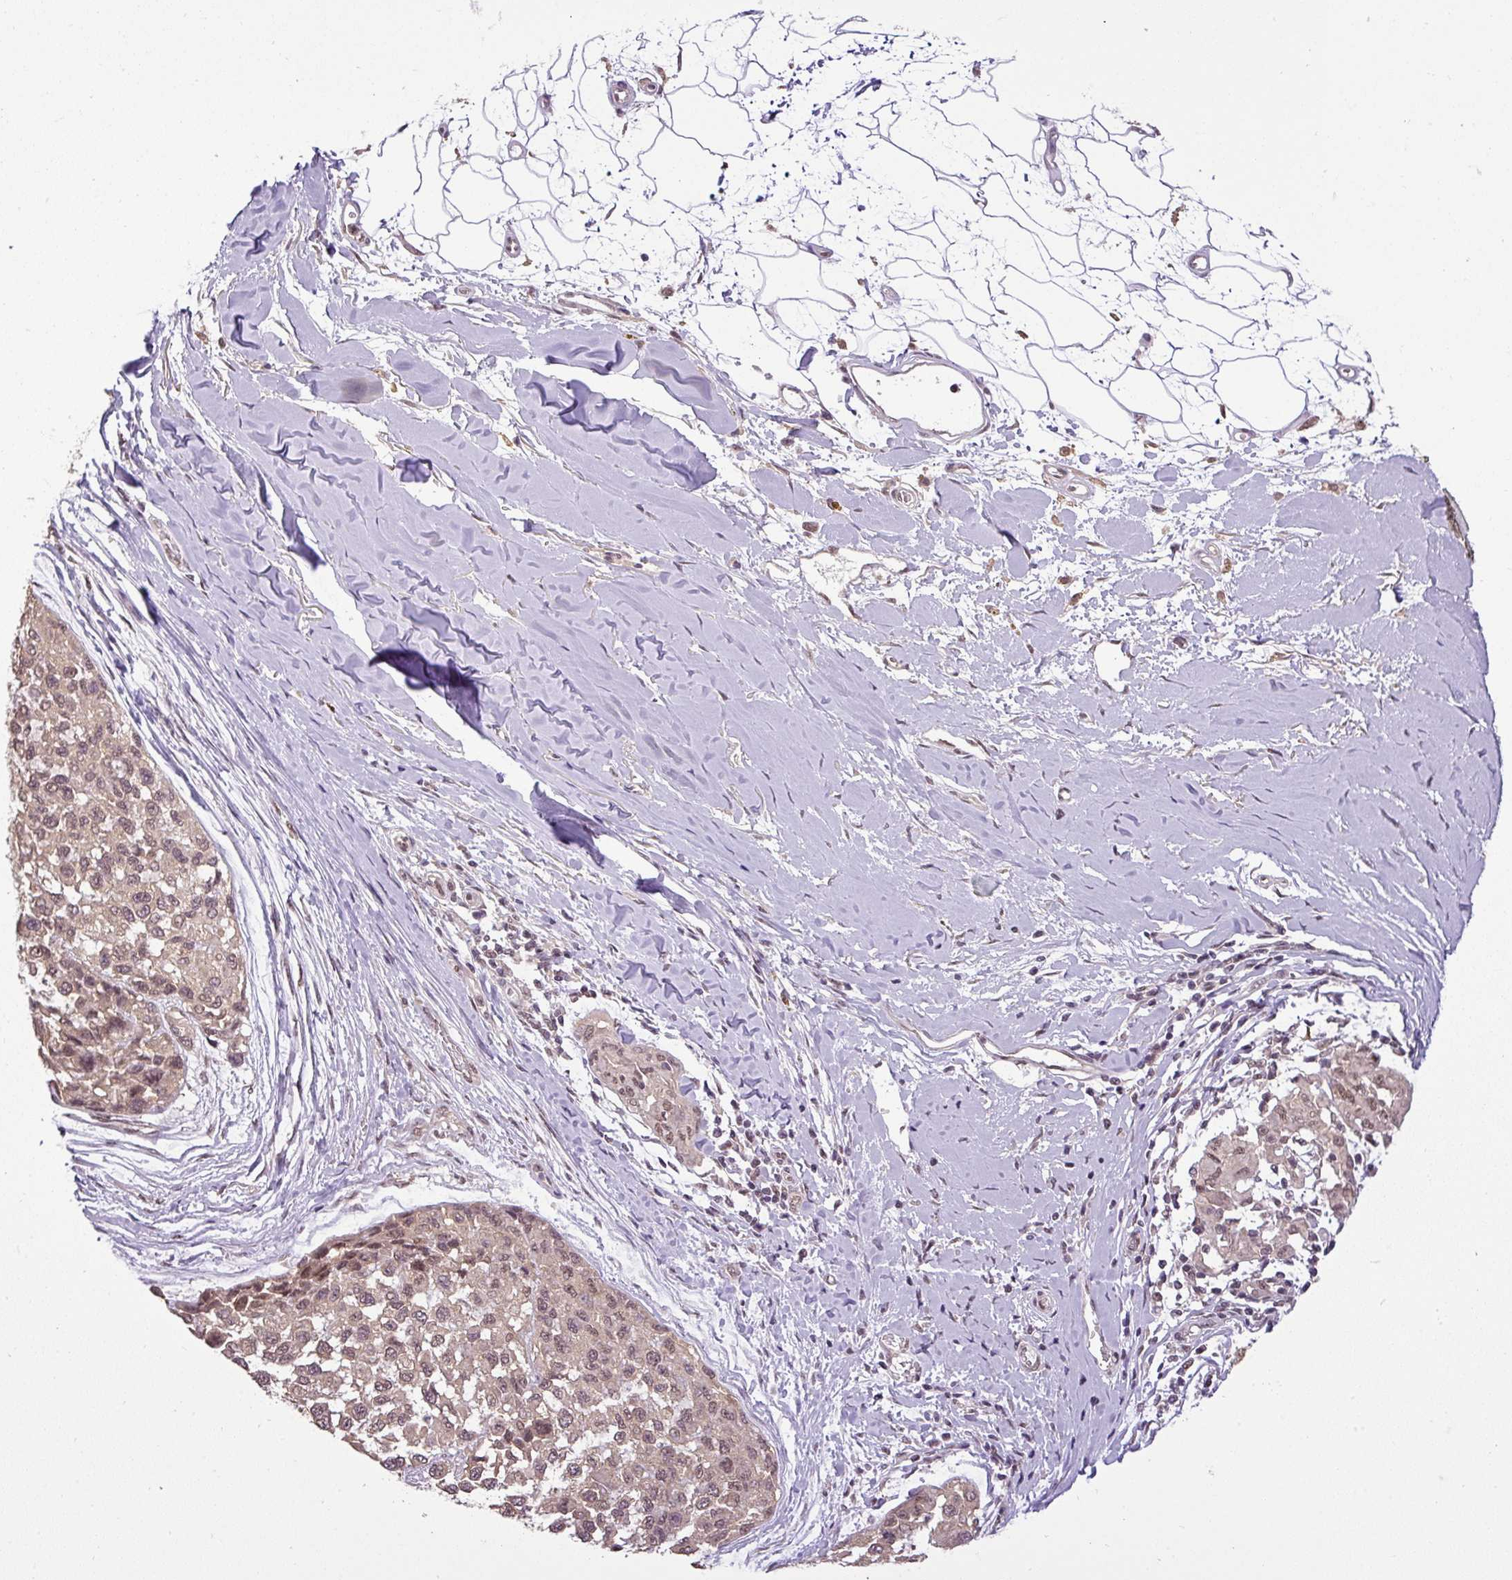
{"staining": {"intensity": "weak", "quantity": "25%-75%", "location": "cytoplasmic/membranous,nuclear"}, "tissue": "melanoma", "cell_type": "Tumor cells", "image_type": "cancer", "snomed": [{"axis": "morphology", "description": "Malignant melanoma, NOS"}, {"axis": "topography", "description": "Skin"}], "caption": "There is low levels of weak cytoplasmic/membranous and nuclear staining in tumor cells of melanoma, as demonstrated by immunohistochemical staining (brown color).", "gene": "MFHAS1", "patient": {"sex": "male", "age": 62}}